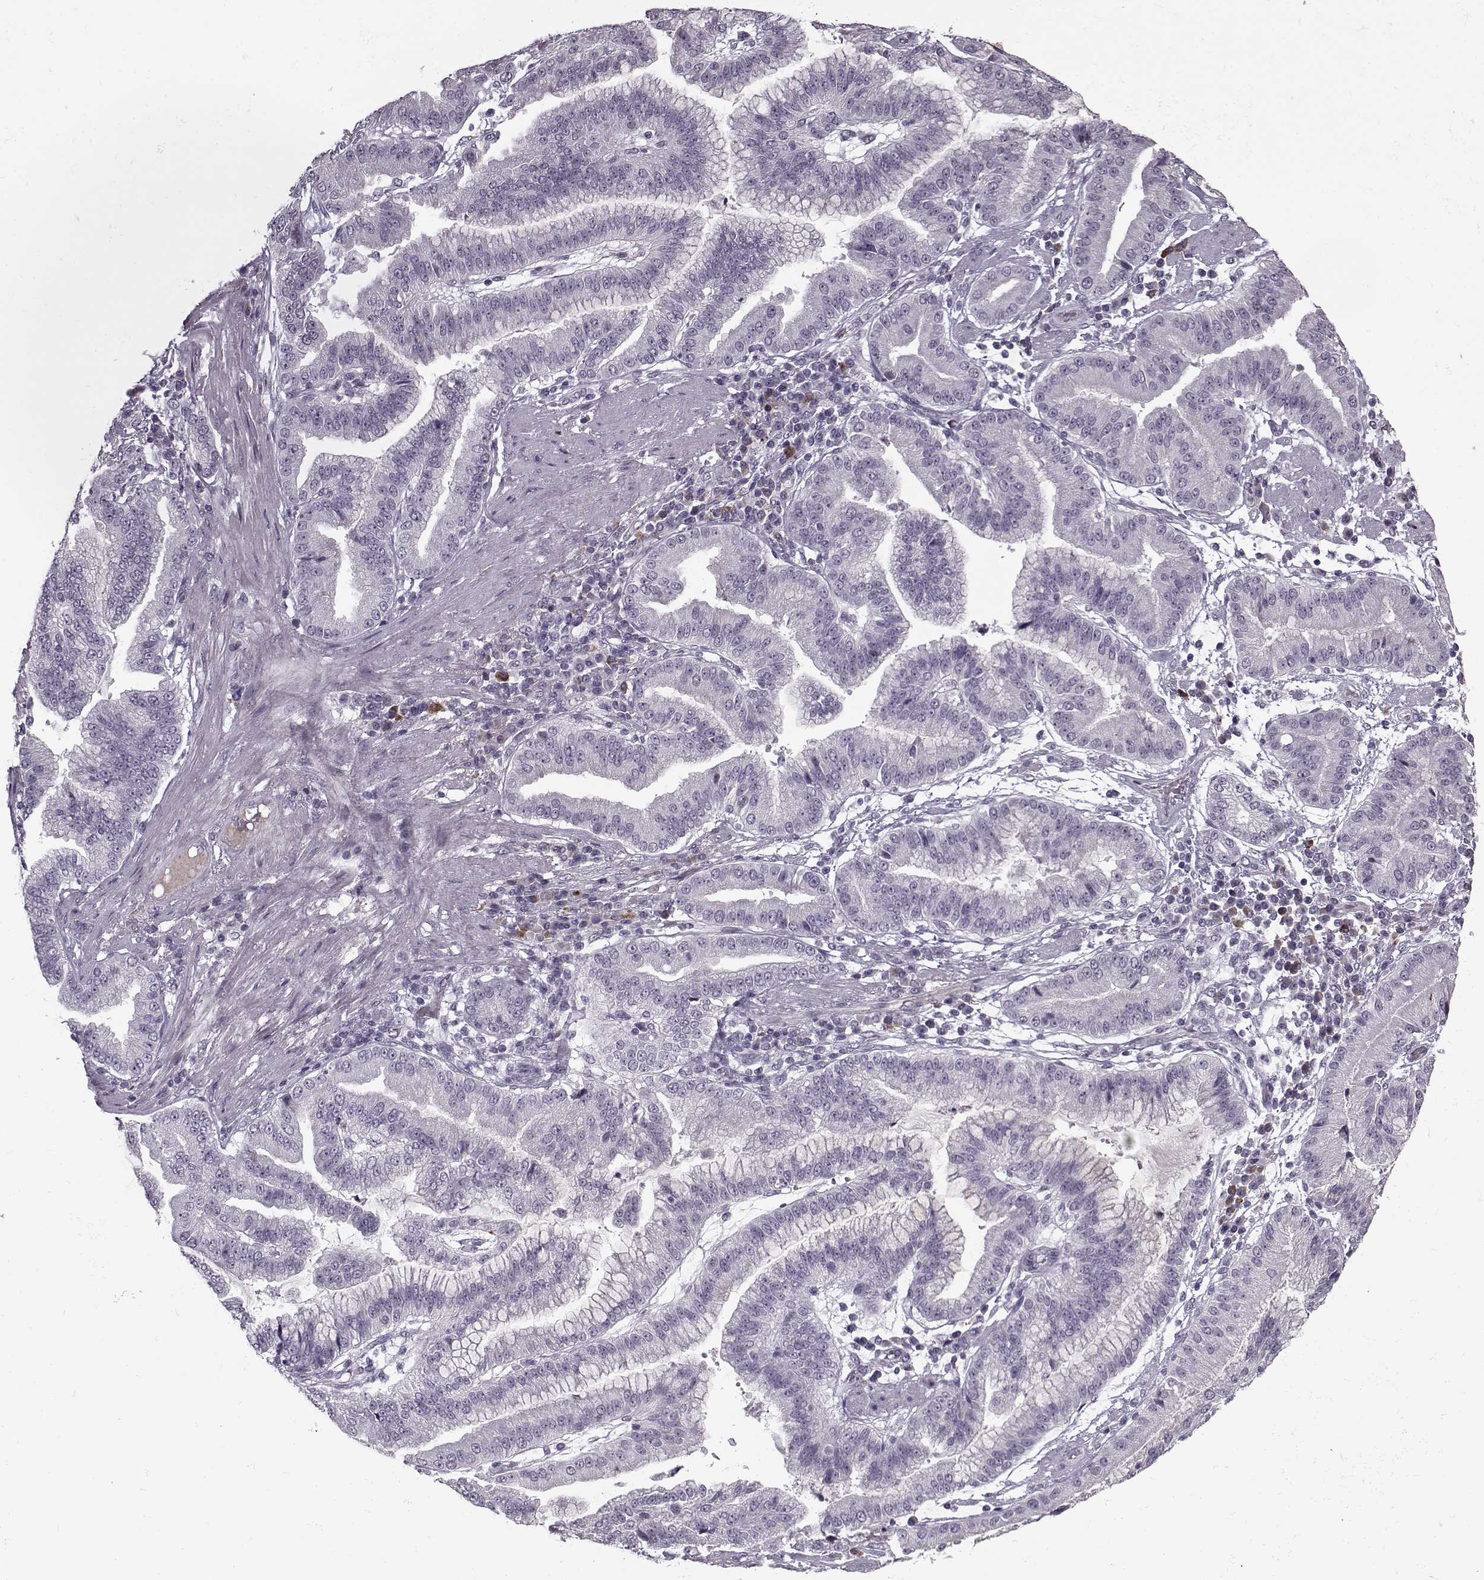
{"staining": {"intensity": "negative", "quantity": "none", "location": "none"}, "tissue": "stomach cancer", "cell_type": "Tumor cells", "image_type": "cancer", "snomed": [{"axis": "morphology", "description": "Adenocarcinoma, NOS"}, {"axis": "topography", "description": "Stomach"}], "caption": "Tumor cells are negative for brown protein staining in adenocarcinoma (stomach).", "gene": "KRT9", "patient": {"sex": "male", "age": 83}}